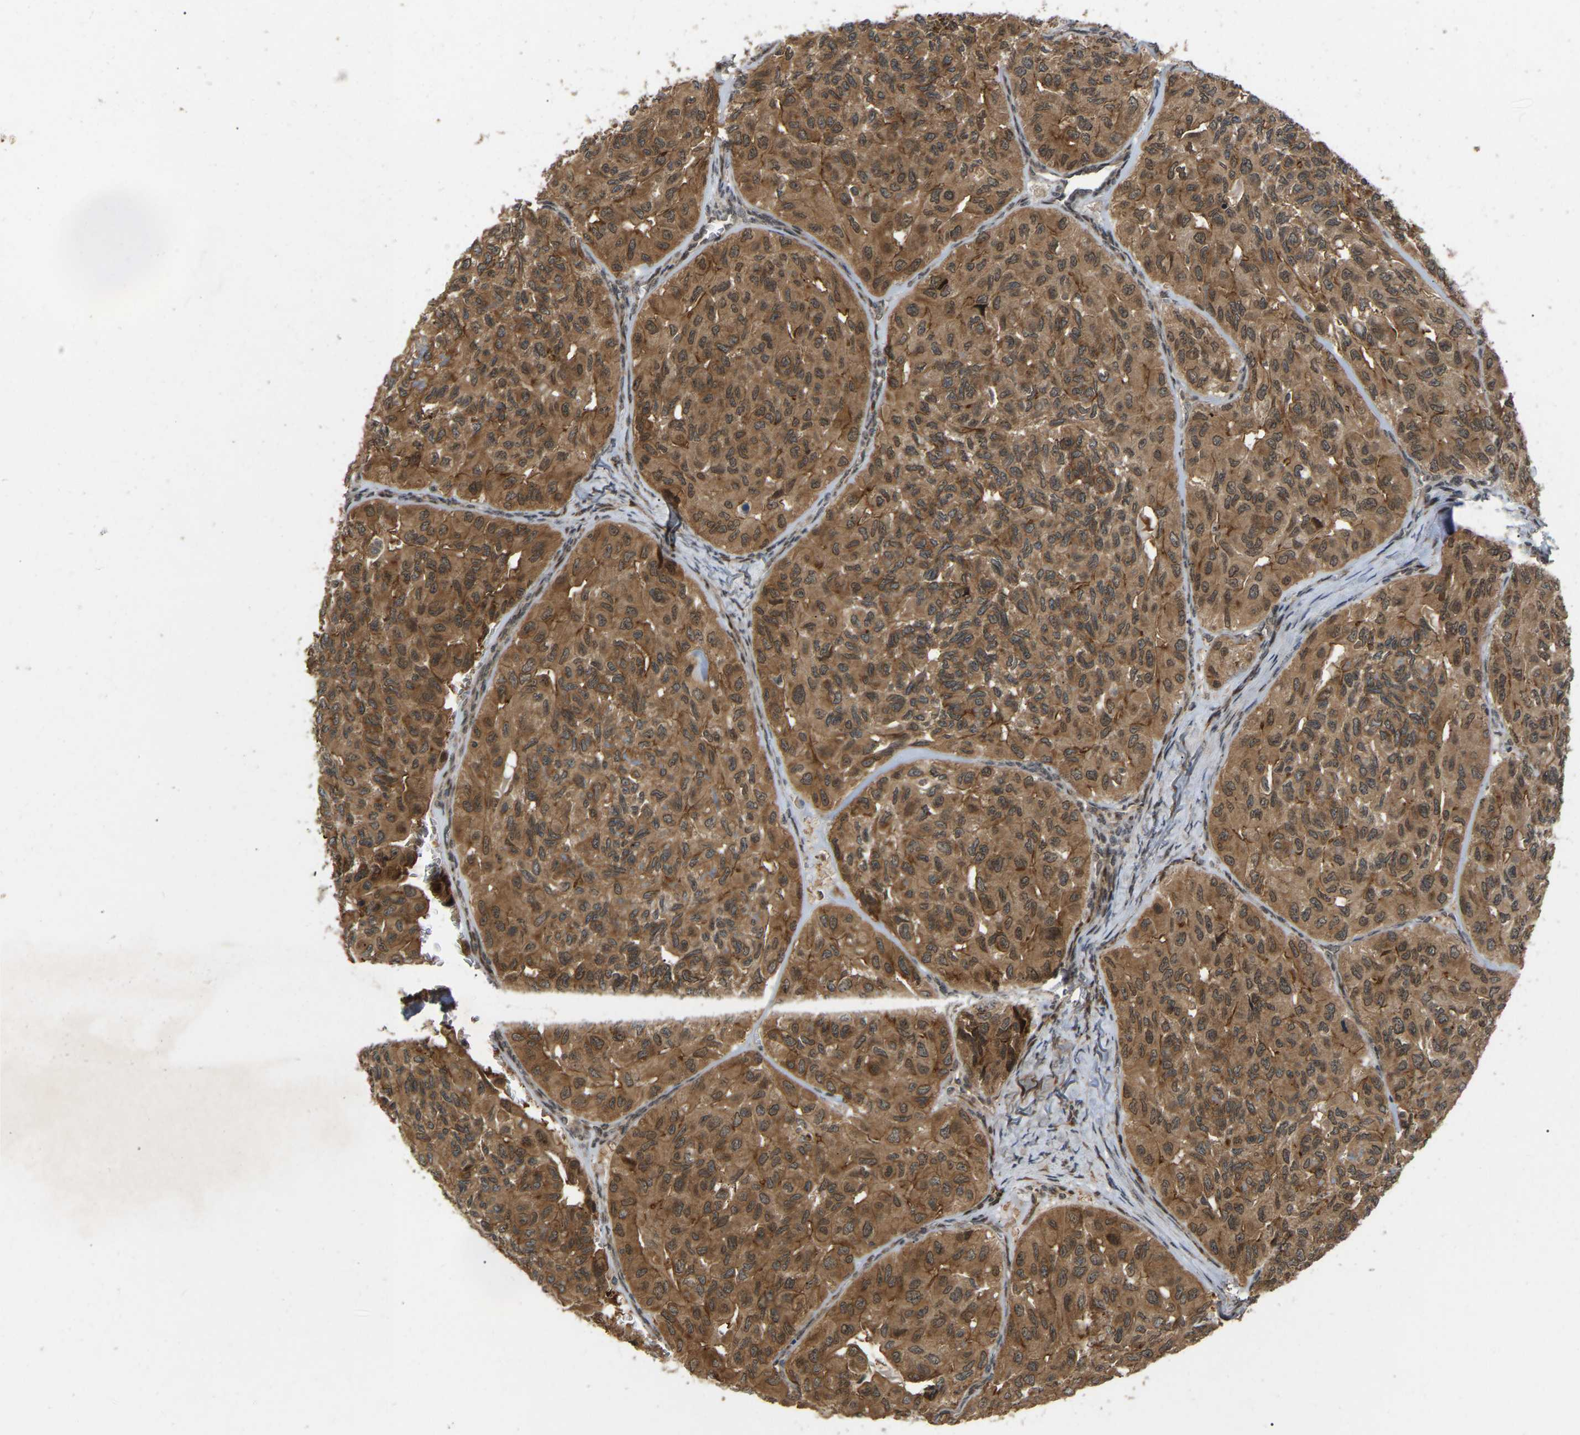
{"staining": {"intensity": "moderate", "quantity": ">75%", "location": "cytoplasmic/membranous,nuclear"}, "tissue": "head and neck cancer", "cell_type": "Tumor cells", "image_type": "cancer", "snomed": [{"axis": "morphology", "description": "Adenocarcinoma, NOS"}, {"axis": "topography", "description": "Salivary gland, NOS"}, {"axis": "topography", "description": "Head-Neck"}], "caption": "IHC (DAB (3,3'-diaminobenzidine)) staining of adenocarcinoma (head and neck) shows moderate cytoplasmic/membranous and nuclear protein staining in approximately >75% of tumor cells. The staining is performed using DAB (3,3'-diaminobenzidine) brown chromogen to label protein expression. The nuclei are counter-stained blue using hematoxylin.", "gene": "KIAA1549", "patient": {"sex": "female", "age": 76}}